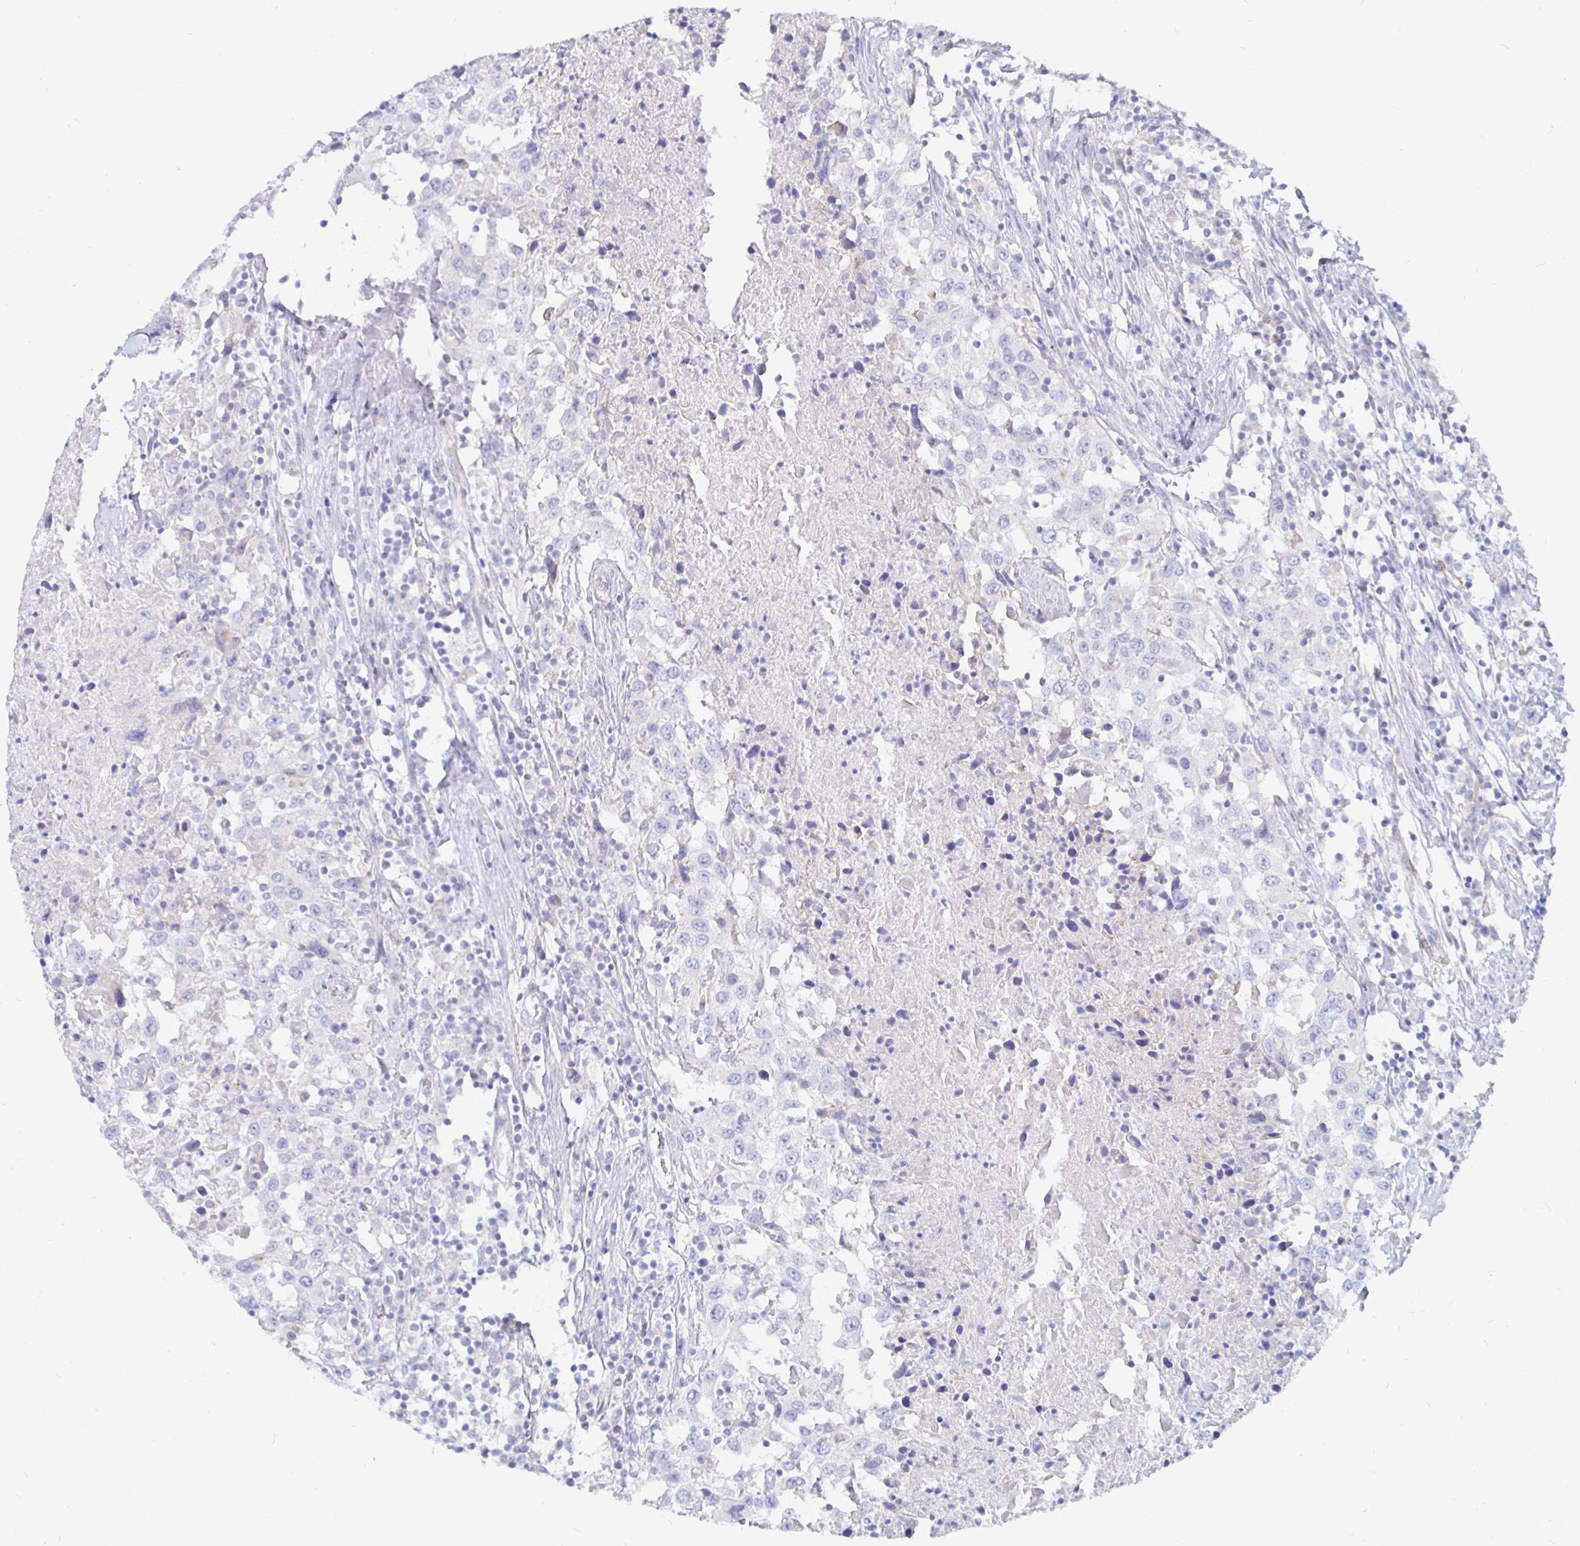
{"staining": {"intensity": "negative", "quantity": "none", "location": "none"}, "tissue": "urothelial cancer", "cell_type": "Tumor cells", "image_type": "cancer", "snomed": [{"axis": "morphology", "description": "Urothelial carcinoma, High grade"}, {"axis": "topography", "description": "Urinary bladder"}], "caption": "This is an immunohistochemistry (IHC) image of human urothelial cancer. There is no staining in tumor cells.", "gene": "COX16", "patient": {"sex": "male", "age": 61}}